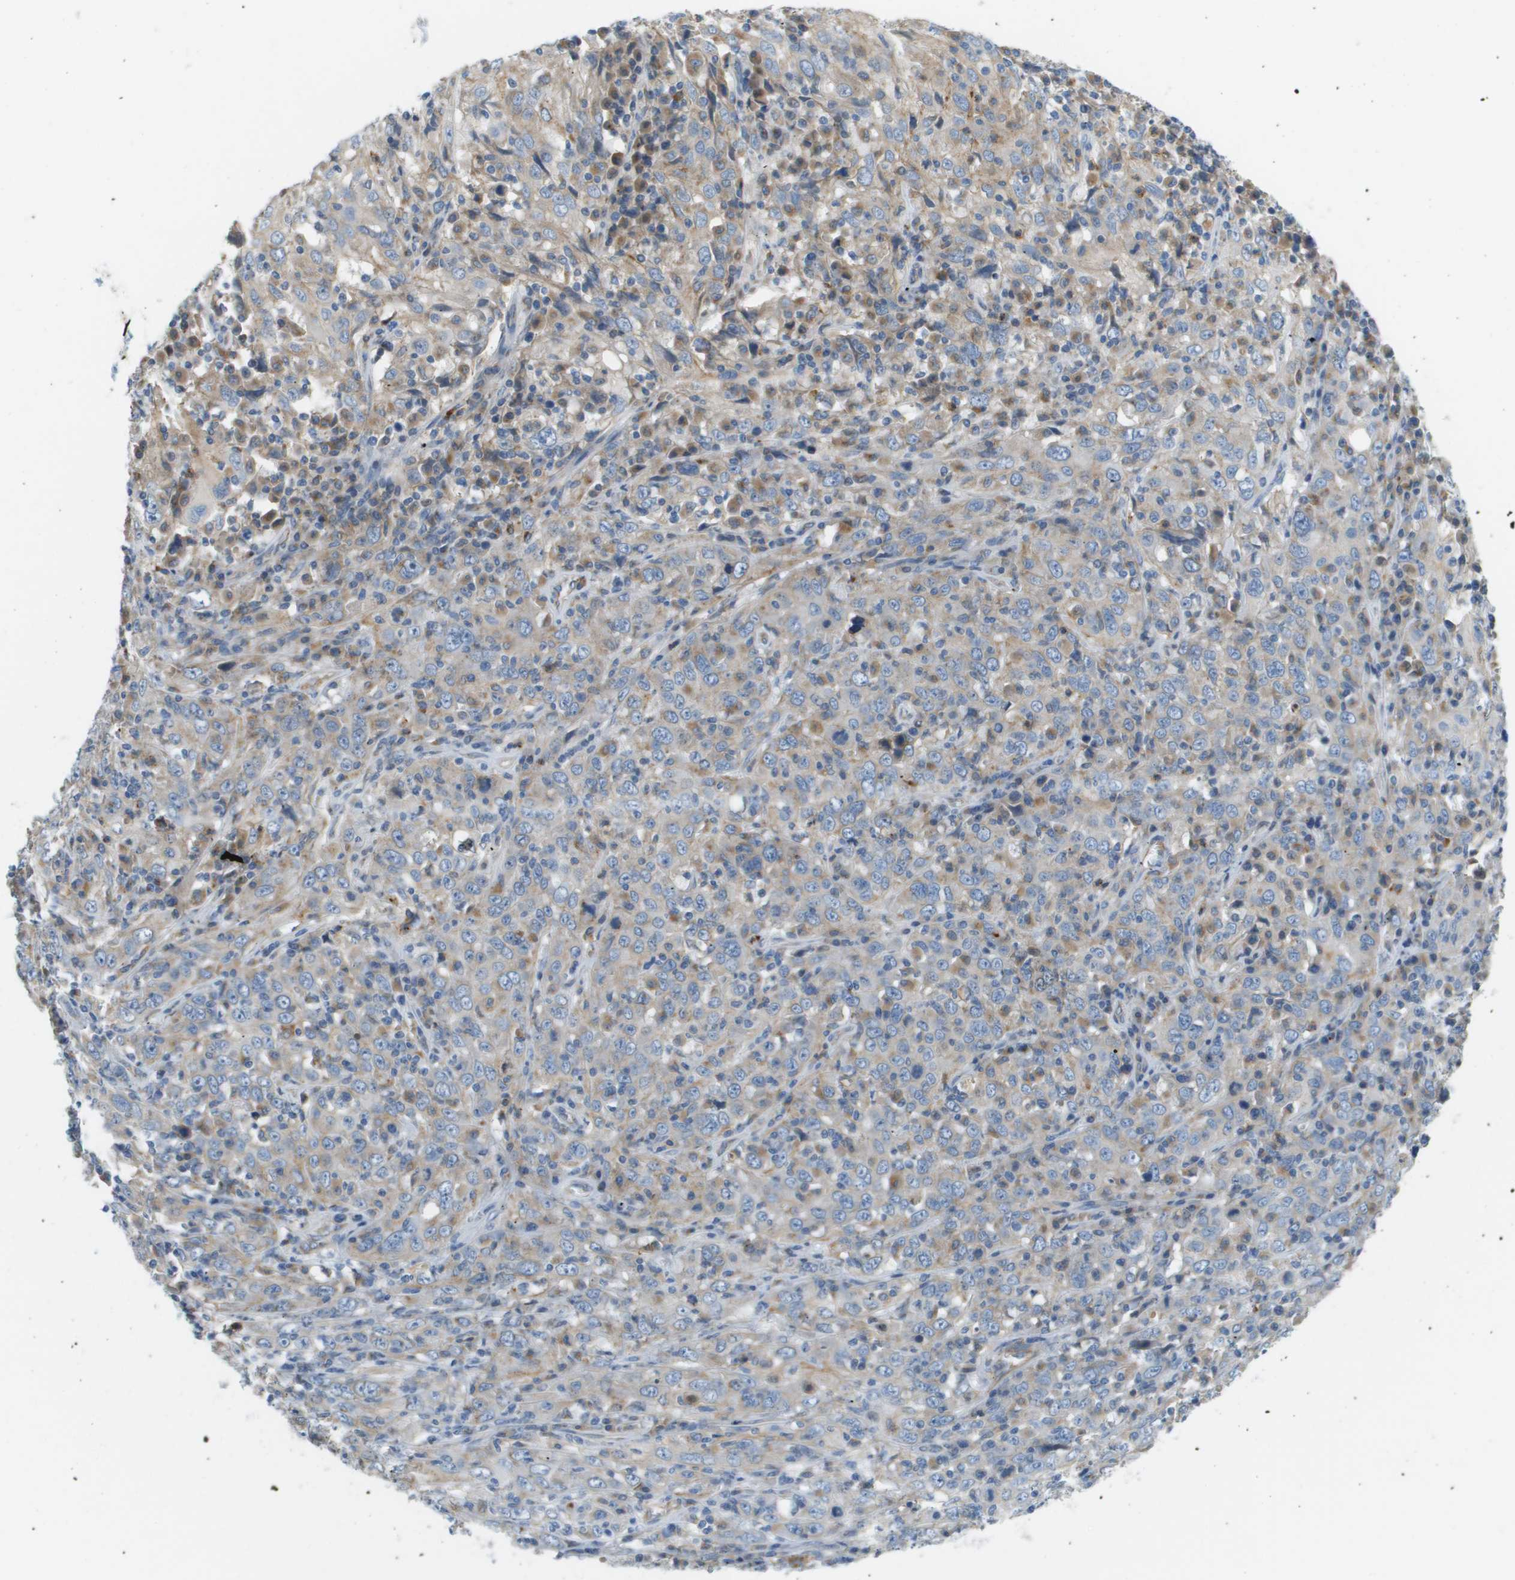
{"staining": {"intensity": "weak", "quantity": ">75%", "location": "cytoplasmic/membranous"}, "tissue": "cervical cancer", "cell_type": "Tumor cells", "image_type": "cancer", "snomed": [{"axis": "morphology", "description": "Squamous cell carcinoma, NOS"}, {"axis": "topography", "description": "Cervix"}], "caption": "Cervical squamous cell carcinoma tissue reveals weak cytoplasmic/membranous staining in approximately >75% of tumor cells Nuclei are stained in blue.", "gene": "MYH11", "patient": {"sex": "female", "age": 46}}